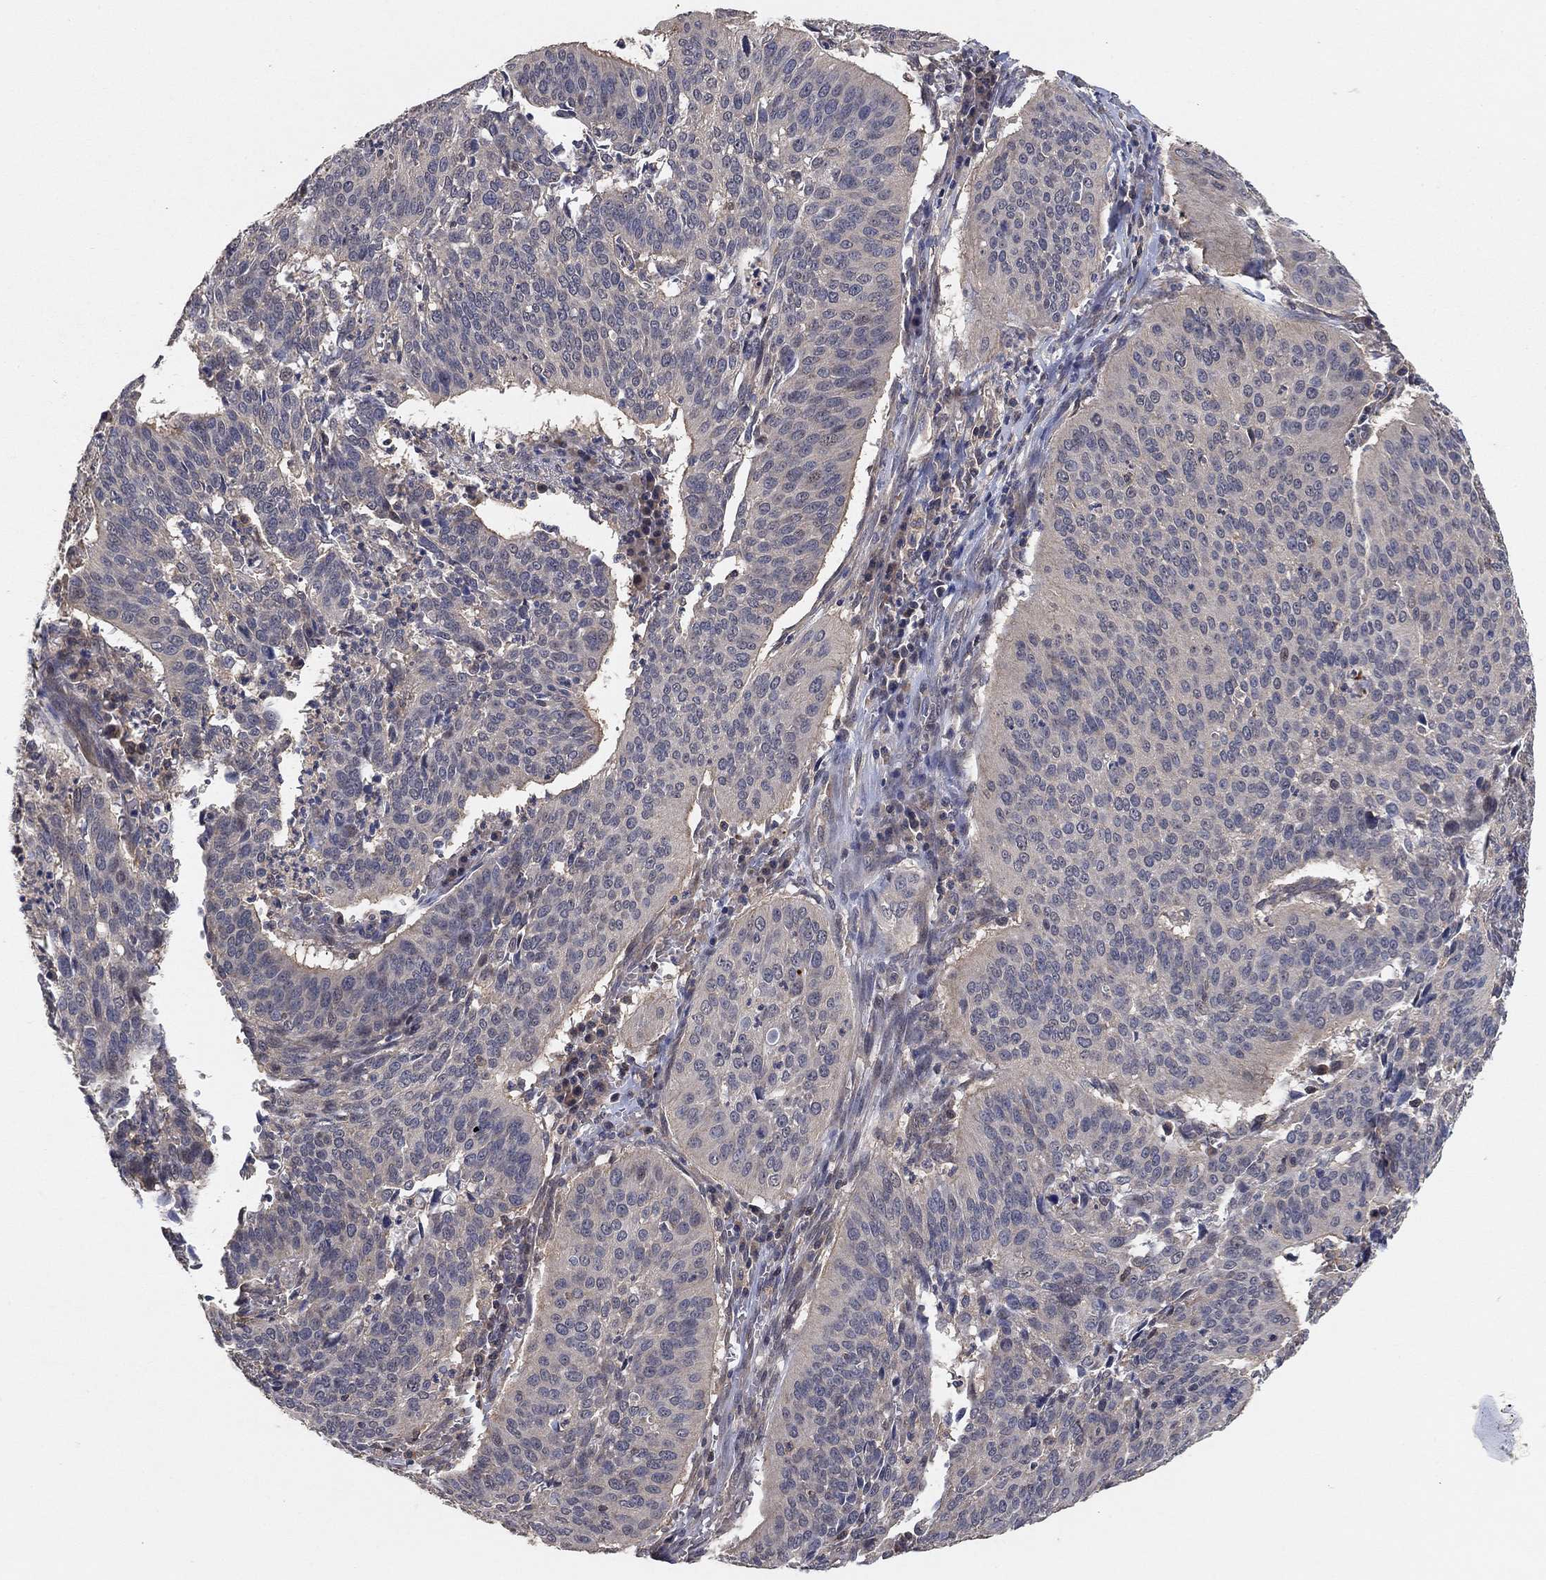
{"staining": {"intensity": "negative", "quantity": "none", "location": "none"}, "tissue": "cervical cancer", "cell_type": "Tumor cells", "image_type": "cancer", "snomed": [{"axis": "morphology", "description": "Normal tissue, NOS"}, {"axis": "morphology", "description": "Squamous cell carcinoma, NOS"}, {"axis": "topography", "description": "Cervix"}], "caption": "High magnification brightfield microscopy of cervical cancer (squamous cell carcinoma) stained with DAB (brown) and counterstained with hematoxylin (blue): tumor cells show no significant staining.", "gene": "CCDC43", "patient": {"sex": "female", "age": 39}}